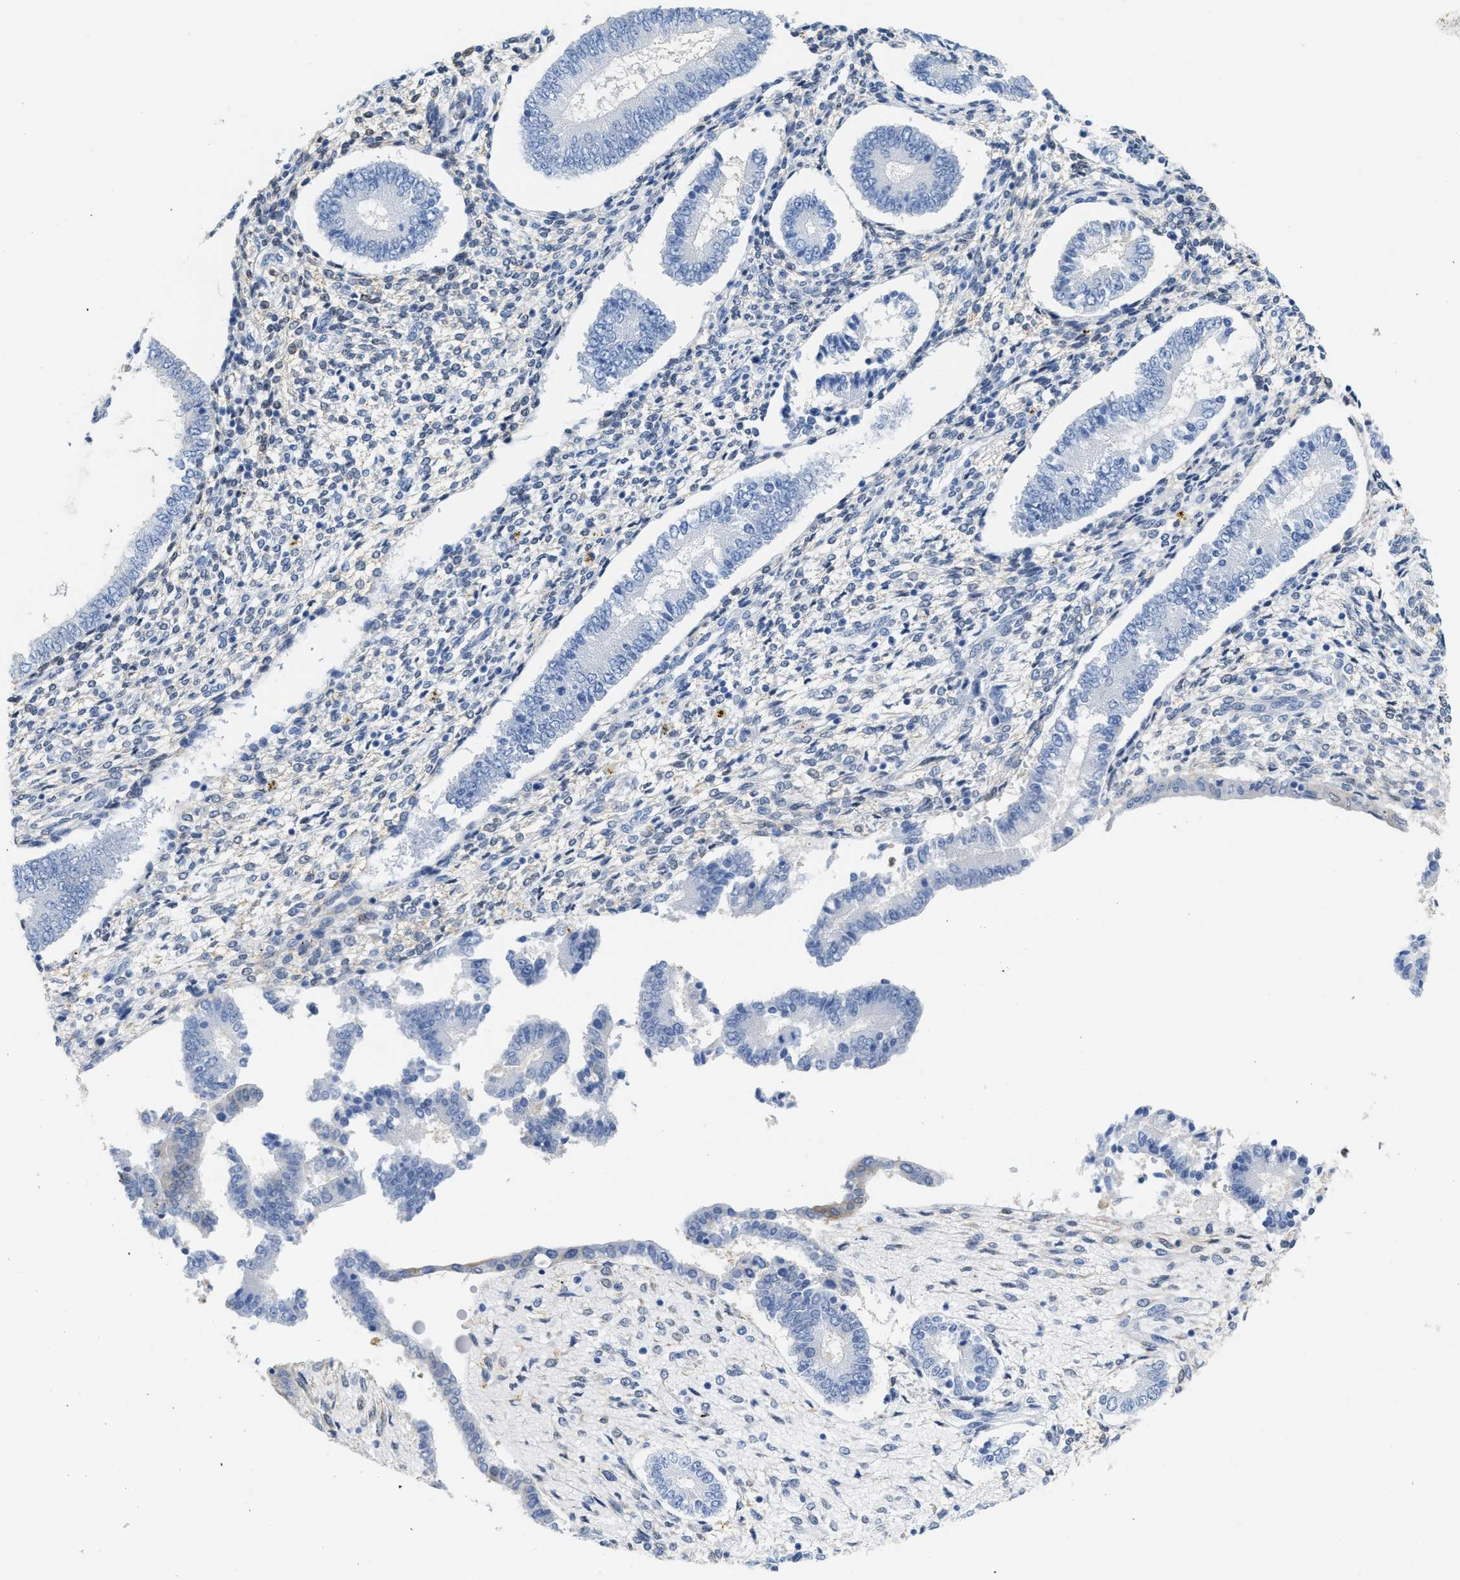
{"staining": {"intensity": "negative", "quantity": "none", "location": "none"}, "tissue": "endometrium", "cell_type": "Cells in endometrial stroma", "image_type": "normal", "snomed": [{"axis": "morphology", "description": "Normal tissue, NOS"}, {"axis": "topography", "description": "Endometrium"}], "caption": "Immunohistochemical staining of unremarkable endometrium shows no significant expression in cells in endometrial stroma. (Immunohistochemistry (ihc), brightfield microscopy, high magnification).", "gene": "ASS1", "patient": {"sex": "female", "age": 42}}